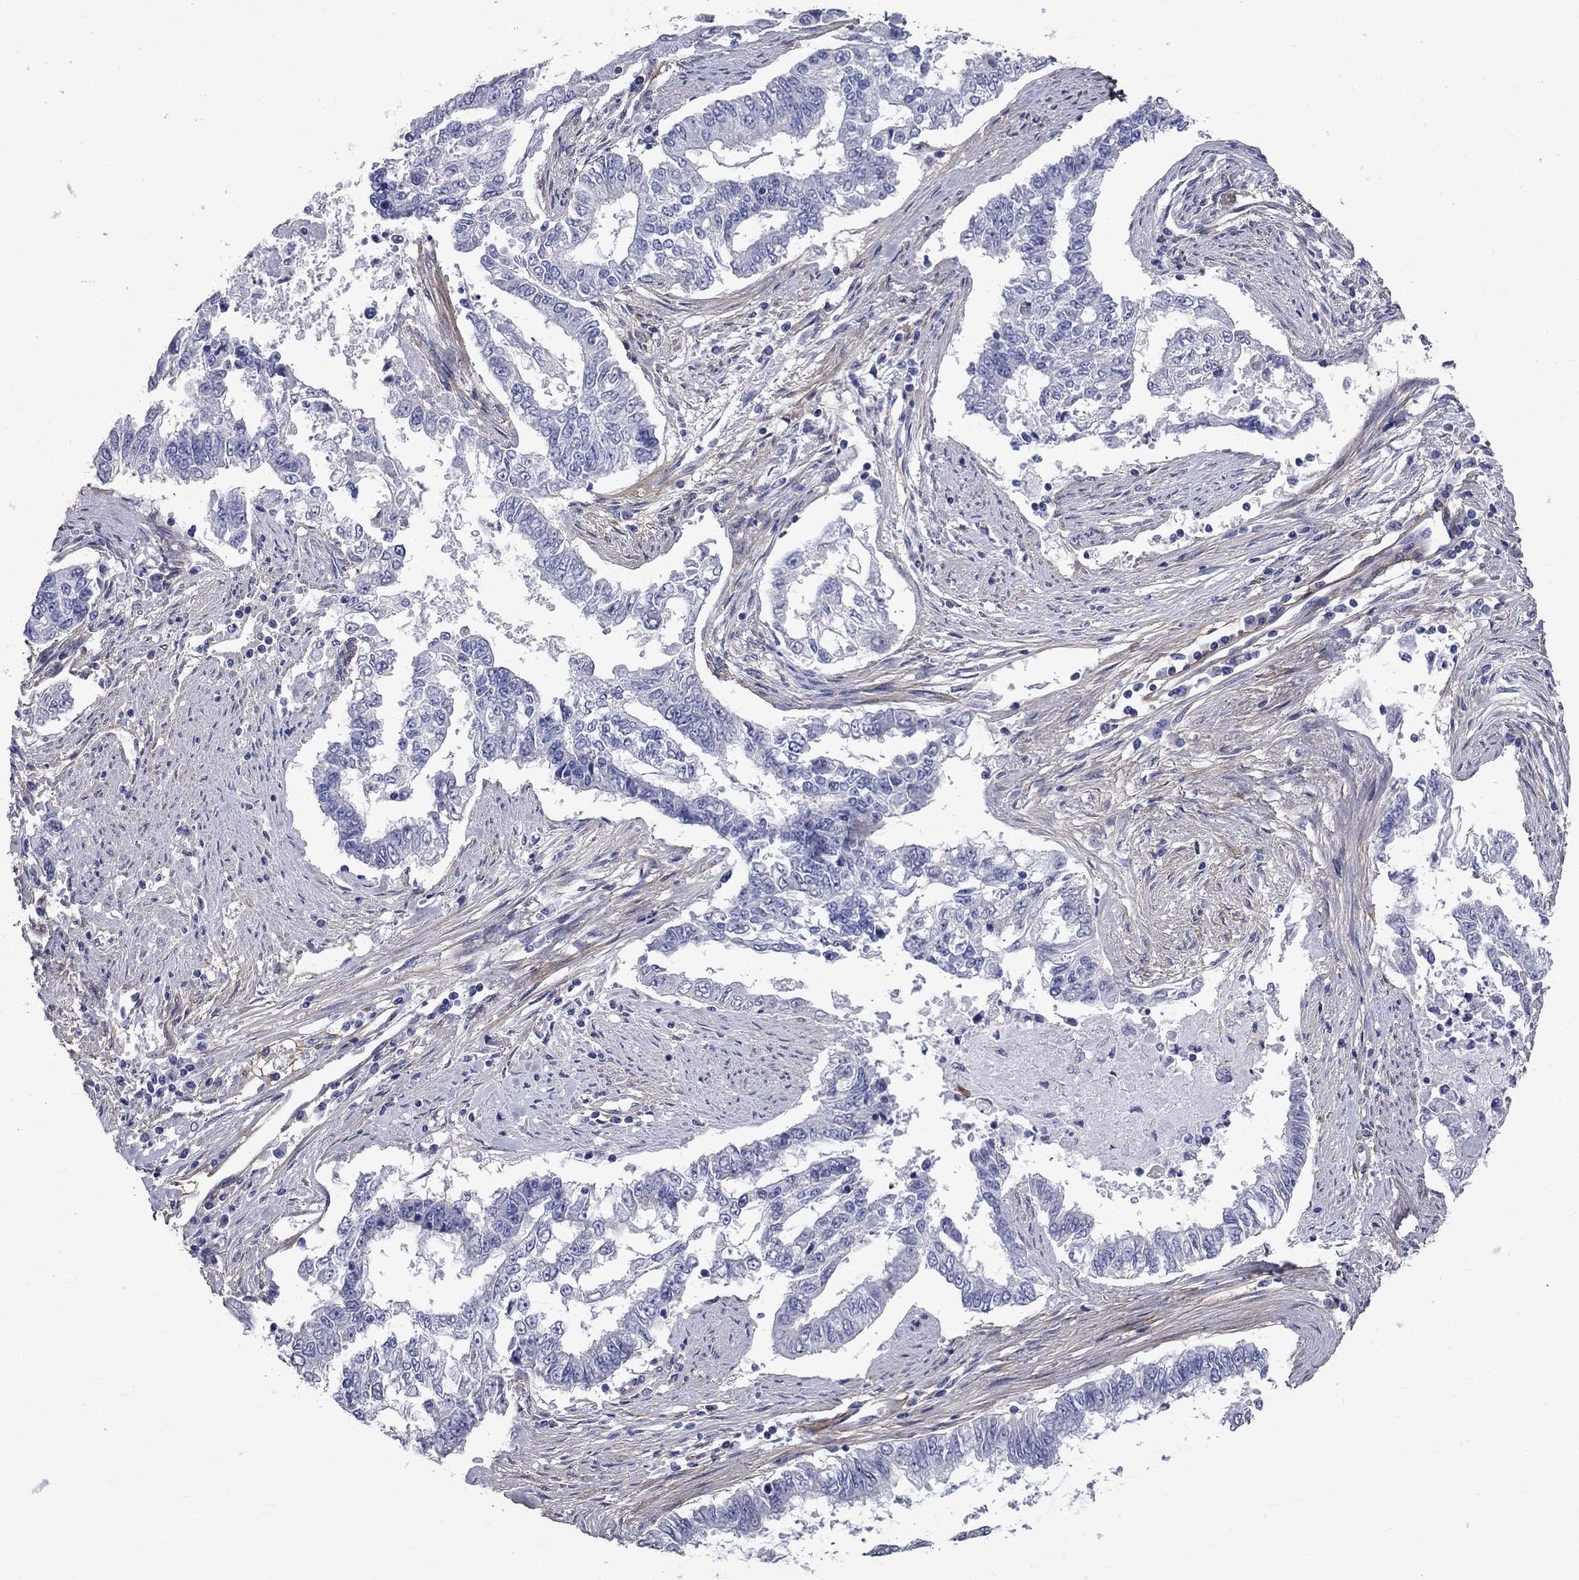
{"staining": {"intensity": "negative", "quantity": "none", "location": "none"}, "tissue": "endometrial cancer", "cell_type": "Tumor cells", "image_type": "cancer", "snomed": [{"axis": "morphology", "description": "Adenocarcinoma, NOS"}, {"axis": "topography", "description": "Uterus"}], "caption": "This is a histopathology image of immunohistochemistry (IHC) staining of adenocarcinoma (endometrial), which shows no positivity in tumor cells. (DAB (3,3'-diaminobenzidine) IHC visualized using brightfield microscopy, high magnification).", "gene": "ANXA10", "patient": {"sex": "female", "age": 59}}